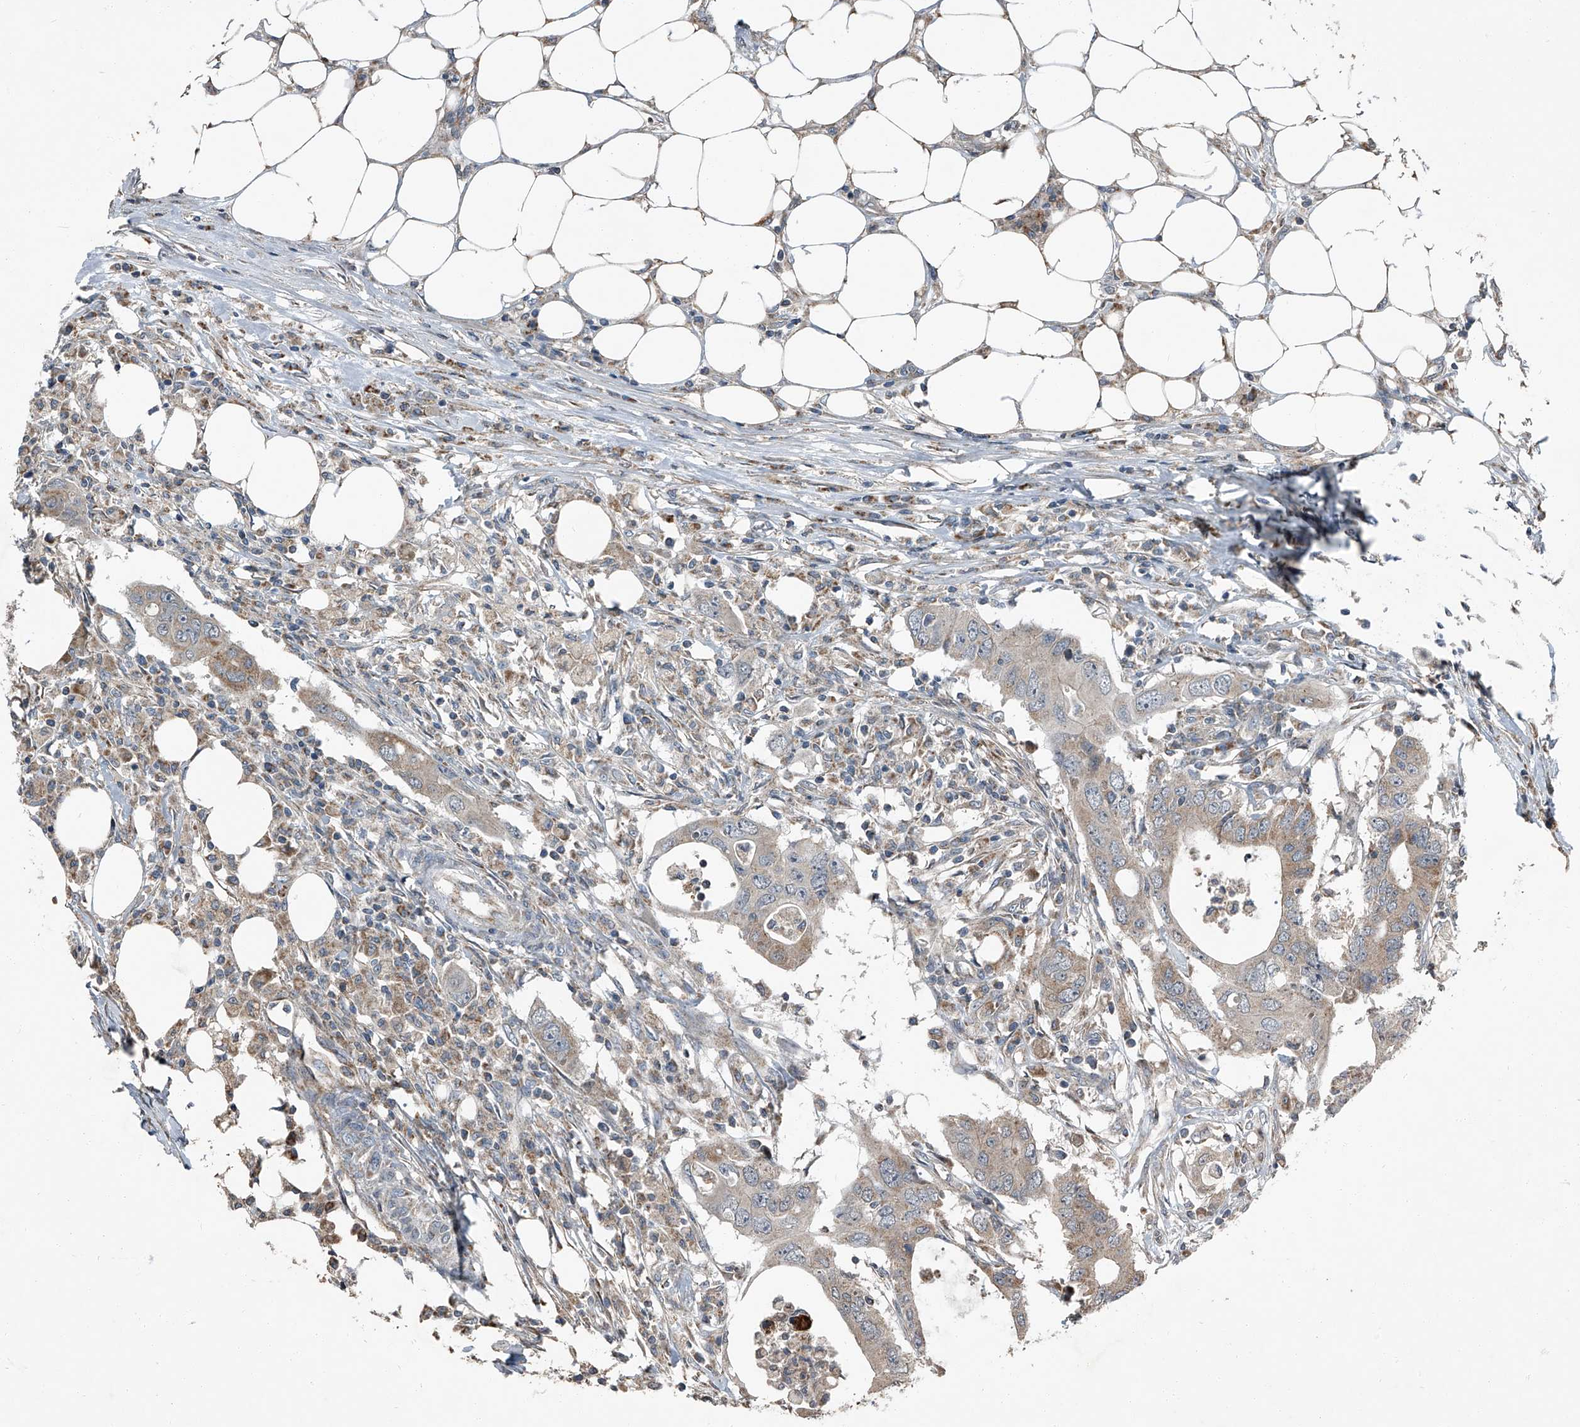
{"staining": {"intensity": "moderate", "quantity": ">75%", "location": "cytoplasmic/membranous"}, "tissue": "colorectal cancer", "cell_type": "Tumor cells", "image_type": "cancer", "snomed": [{"axis": "morphology", "description": "Adenocarcinoma, NOS"}, {"axis": "topography", "description": "Colon"}], "caption": "Colorectal cancer stained with DAB immunohistochemistry reveals medium levels of moderate cytoplasmic/membranous expression in approximately >75% of tumor cells.", "gene": "CHRNA7", "patient": {"sex": "male", "age": 71}}